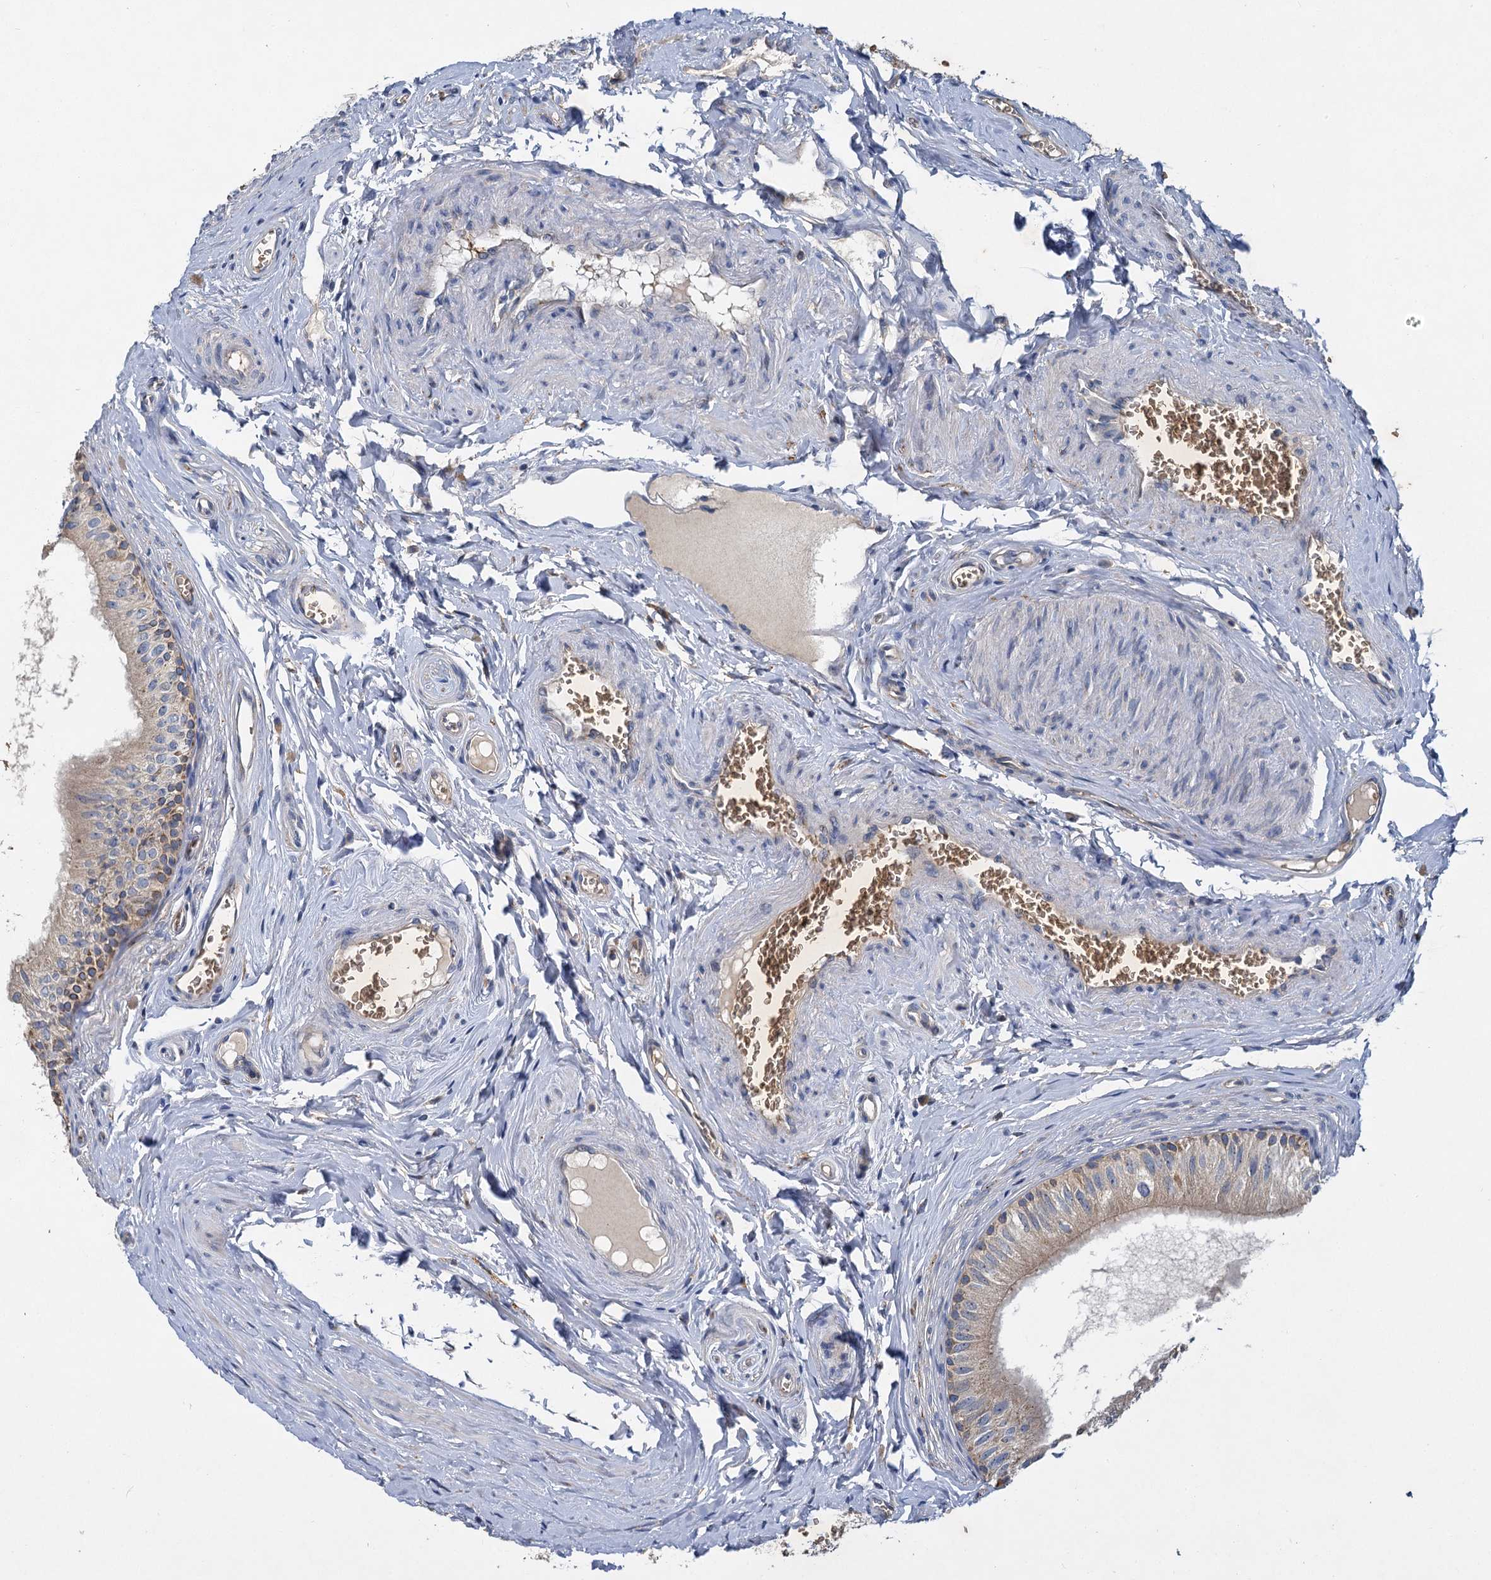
{"staining": {"intensity": "moderate", "quantity": "25%-75%", "location": "cytoplasmic/membranous"}, "tissue": "epididymis", "cell_type": "Glandular cells", "image_type": "normal", "snomed": [{"axis": "morphology", "description": "Normal tissue, NOS"}, {"axis": "topography", "description": "Epididymis"}], "caption": "Immunohistochemistry (IHC) image of normal human epididymis stained for a protein (brown), which exhibits medium levels of moderate cytoplasmic/membranous staining in about 25%-75% of glandular cells.", "gene": "BCS1L", "patient": {"sex": "male", "age": 46}}